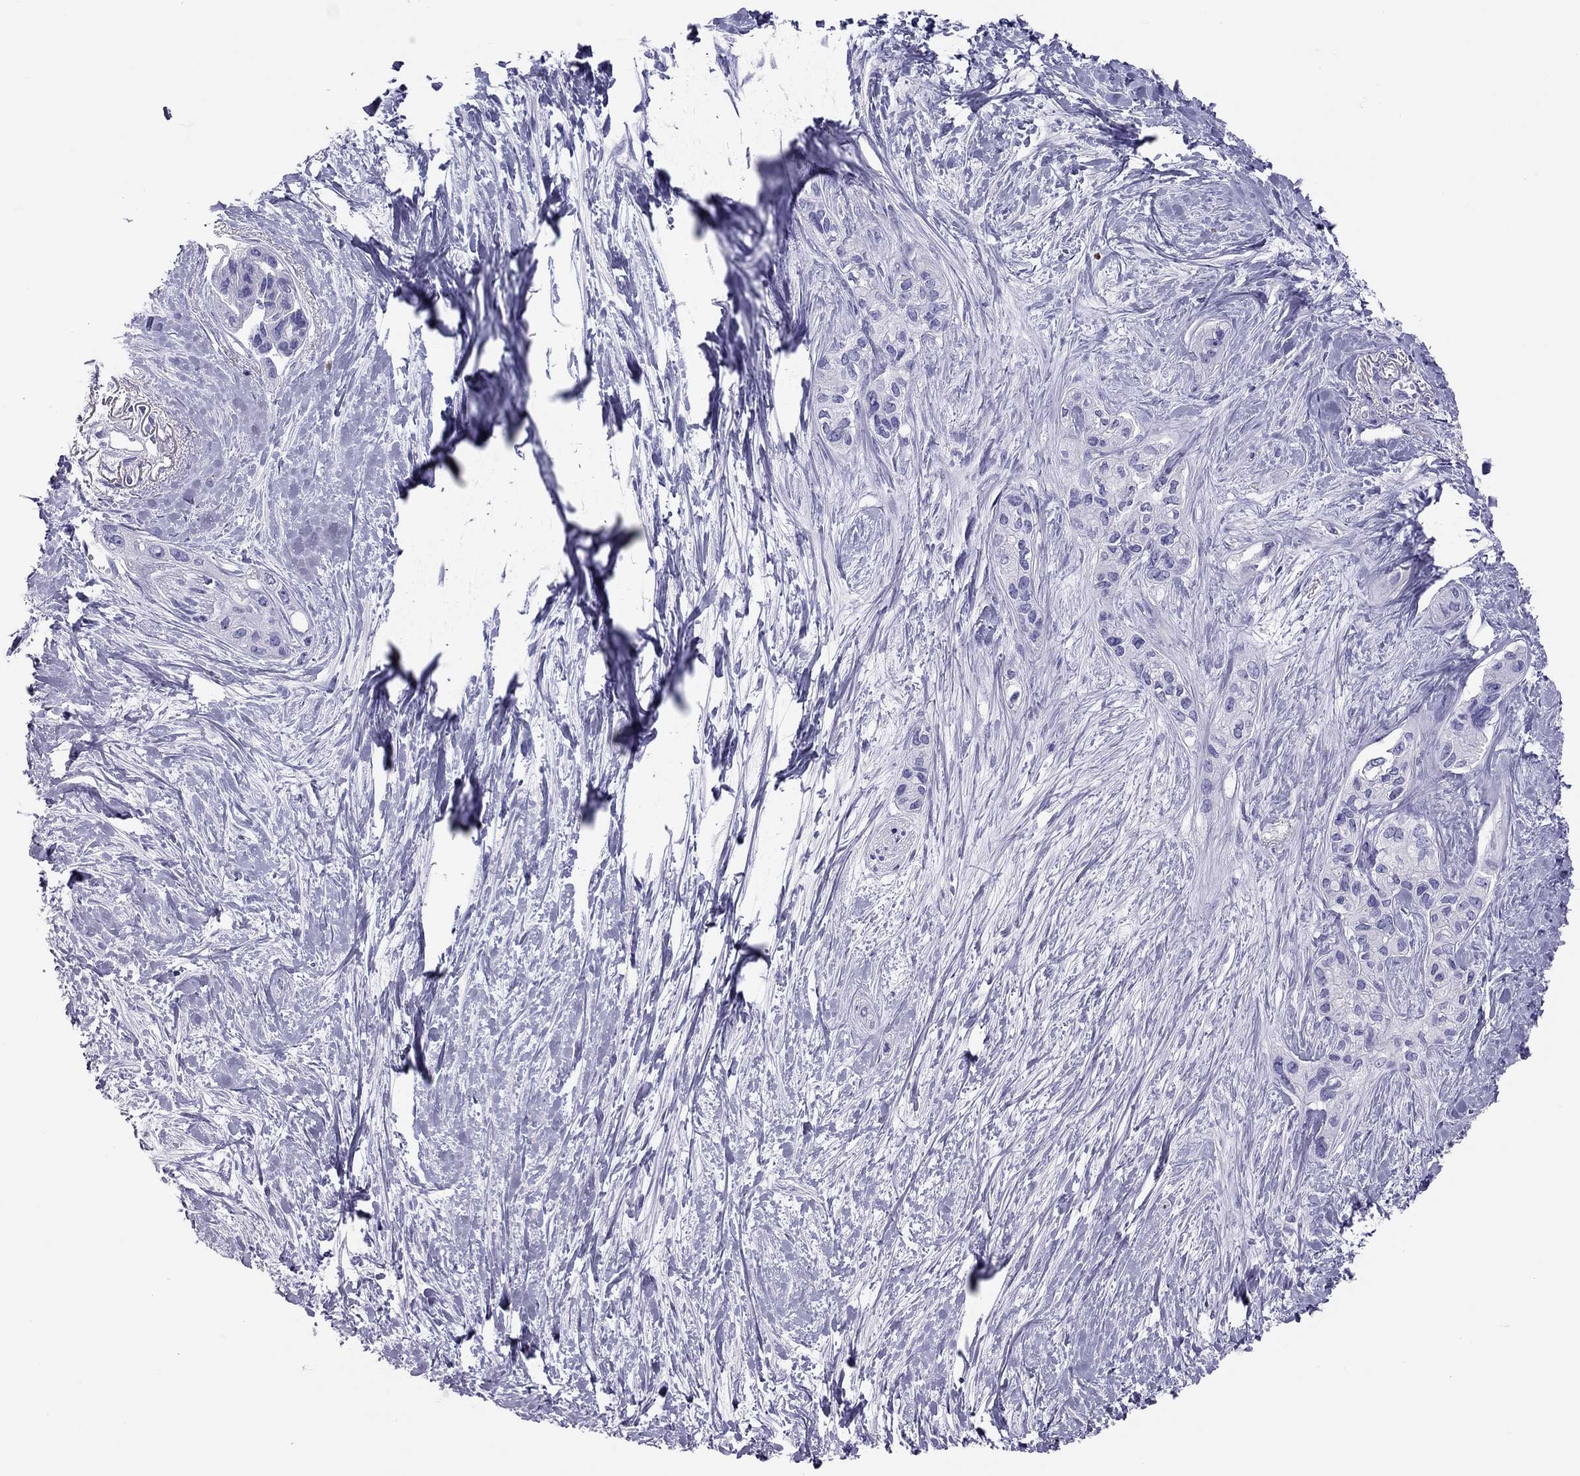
{"staining": {"intensity": "negative", "quantity": "none", "location": "none"}, "tissue": "pancreatic cancer", "cell_type": "Tumor cells", "image_type": "cancer", "snomed": [{"axis": "morphology", "description": "Adenocarcinoma, NOS"}, {"axis": "topography", "description": "Pancreas"}], "caption": "DAB immunohistochemical staining of pancreatic cancer (adenocarcinoma) displays no significant staining in tumor cells.", "gene": "PSMB11", "patient": {"sex": "female", "age": 50}}